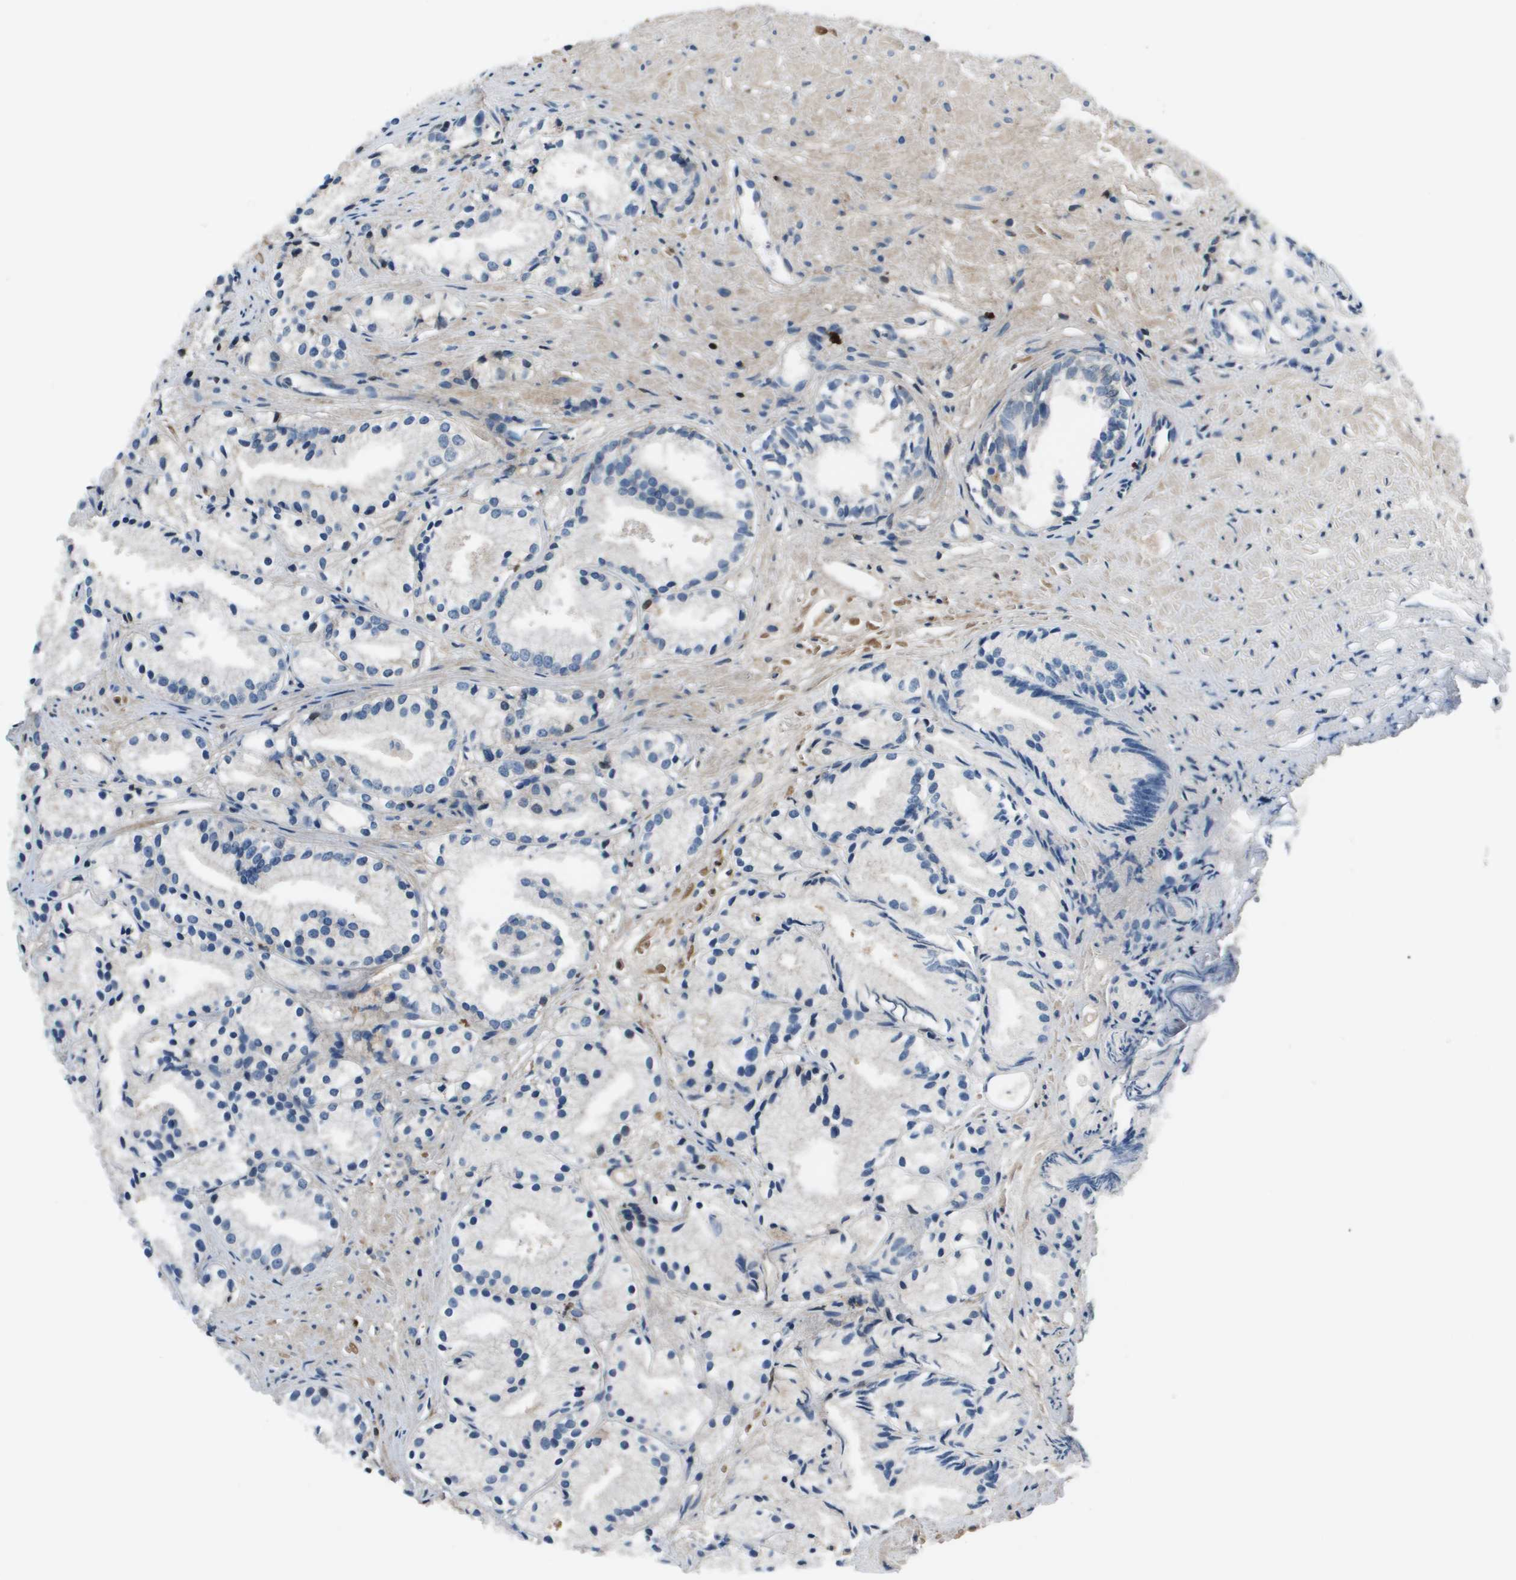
{"staining": {"intensity": "negative", "quantity": "none", "location": "none"}, "tissue": "prostate cancer", "cell_type": "Tumor cells", "image_type": "cancer", "snomed": [{"axis": "morphology", "description": "Adenocarcinoma, Low grade"}, {"axis": "topography", "description": "Prostate"}], "caption": "Immunohistochemistry (IHC) histopathology image of human prostate cancer stained for a protein (brown), which displays no expression in tumor cells. (Brightfield microscopy of DAB (3,3'-diaminobenzidine) immunohistochemistry at high magnification).", "gene": "PCOLCE", "patient": {"sex": "male", "age": 72}}